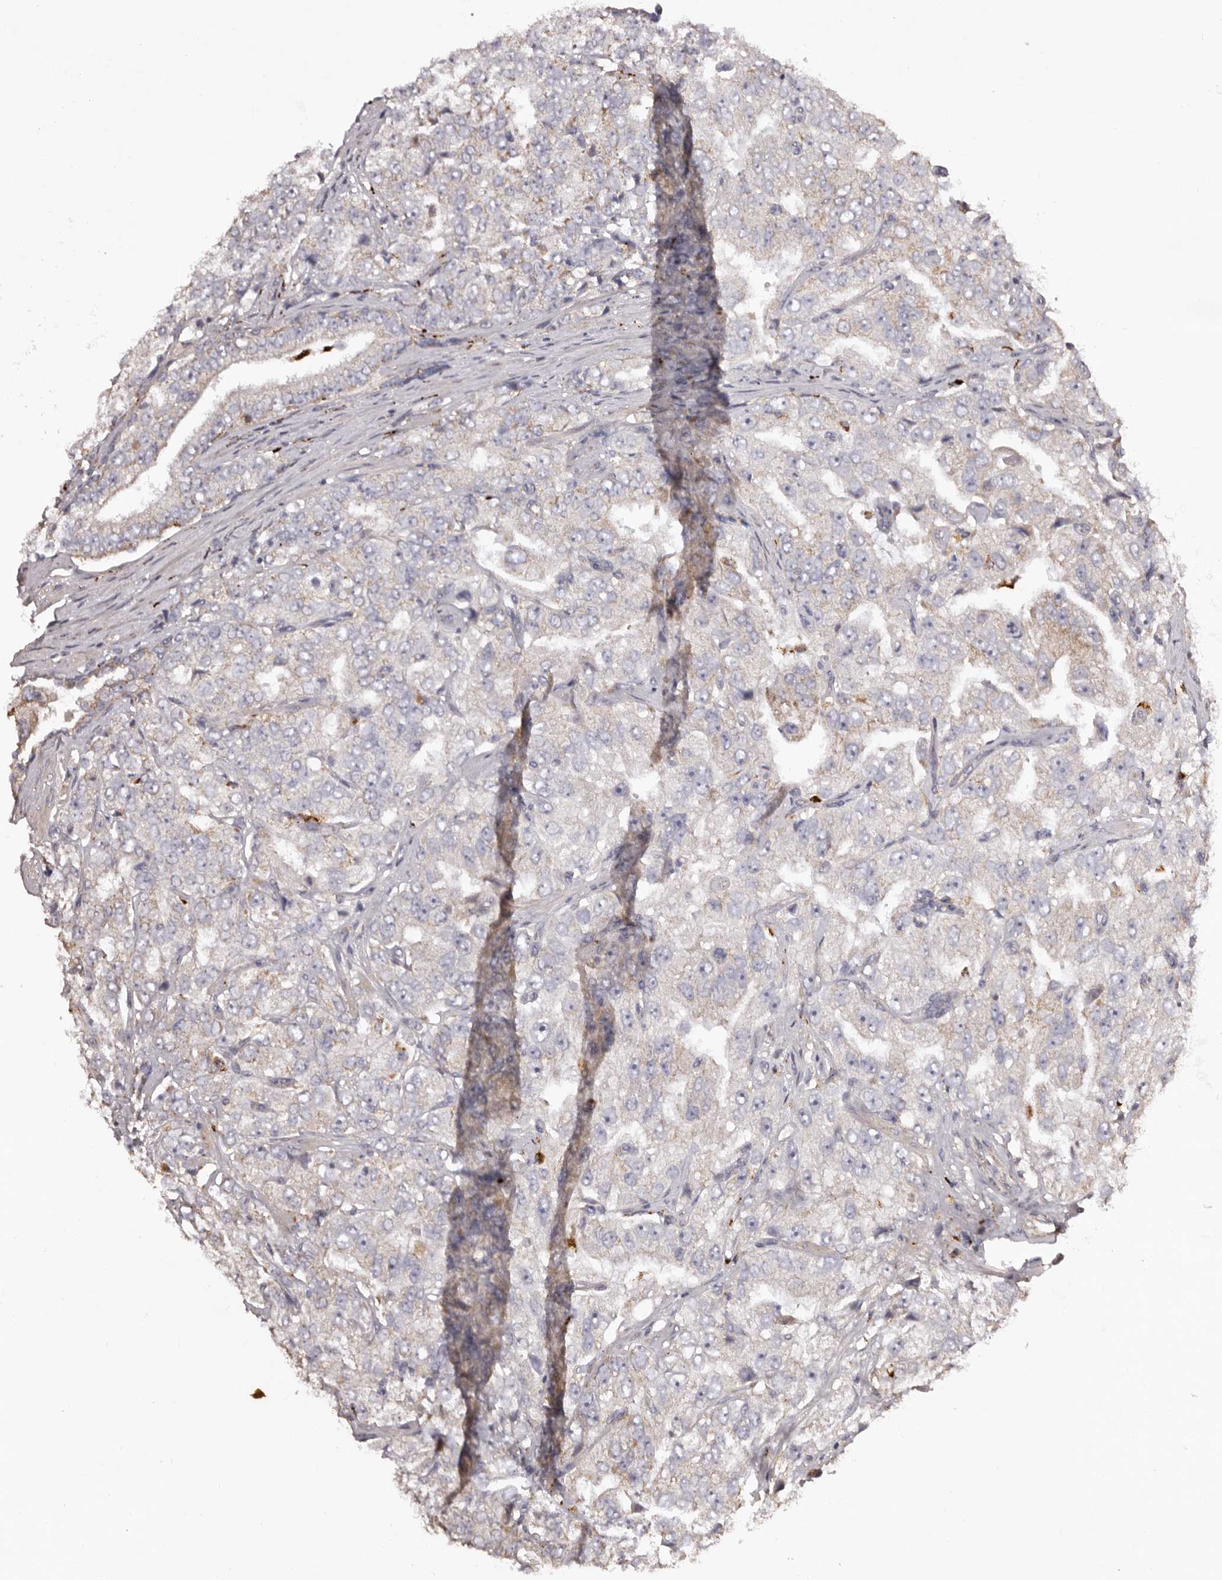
{"staining": {"intensity": "moderate", "quantity": "25%-75%", "location": "cytoplasmic/membranous"}, "tissue": "prostate cancer", "cell_type": "Tumor cells", "image_type": "cancer", "snomed": [{"axis": "morphology", "description": "Adenocarcinoma, High grade"}, {"axis": "topography", "description": "Prostate"}], "caption": "Tumor cells reveal moderate cytoplasmic/membranous expression in approximately 25%-75% of cells in adenocarcinoma (high-grade) (prostate).", "gene": "MECR", "patient": {"sex": "male", "age": 58}}